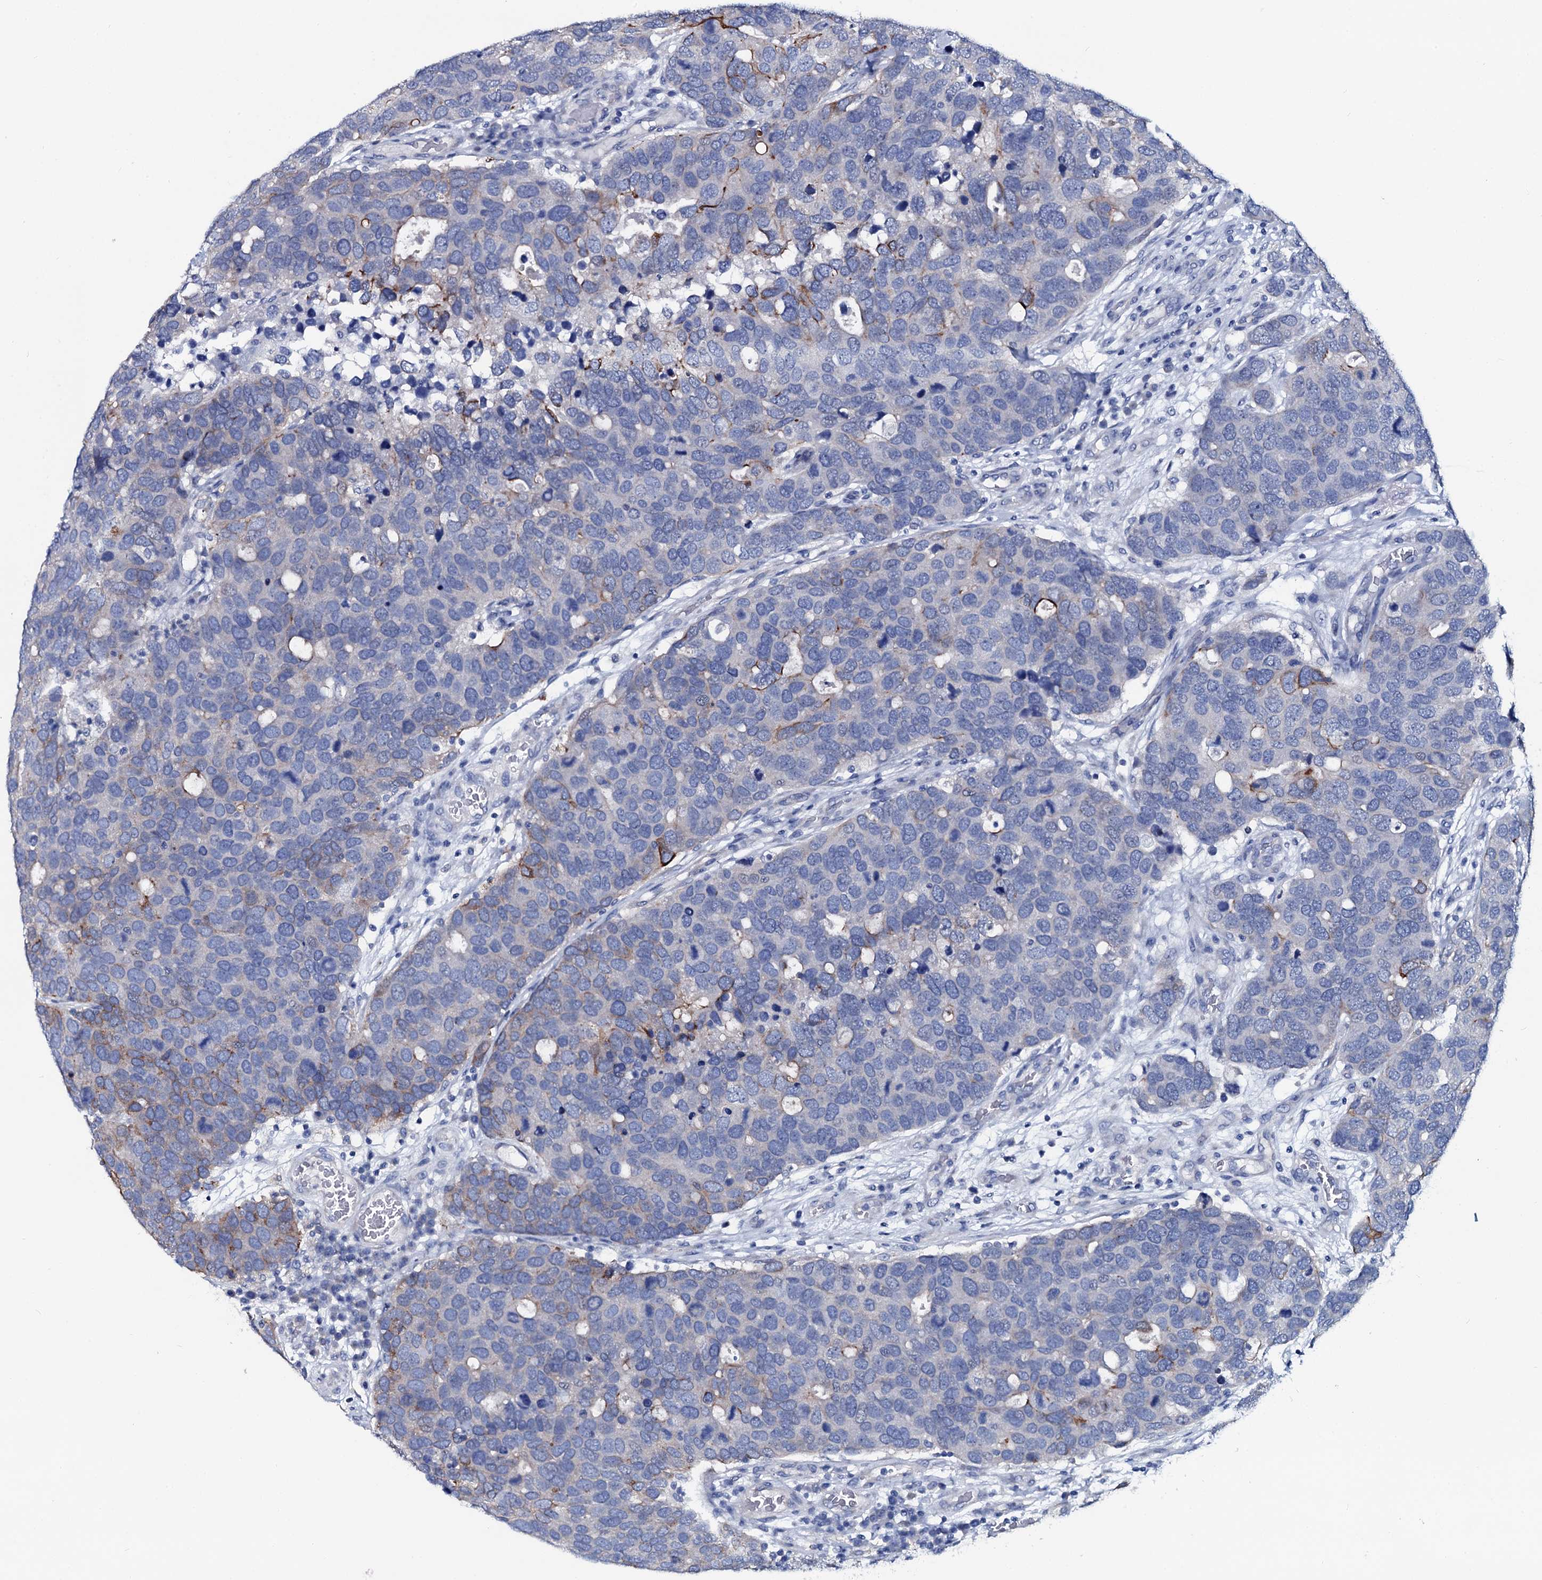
{"staining": {"intensity": "moderate", "quantity": "<25%", "location": "cytoplasmic/membranous"}, "tissue": "breast cancer", "cell_type": "Tumor cells", "image_type": "cancer", "snomed": [{"axis": "morphology", "description": "Duct carcinoma"}, {"axis": "topography", "description": "Breast"}], "caption": "Immunohistochemical staining of human invasive ductal carcinoma (breast) demonstrates moderate cytoplasmic/membranous protein expression in about <25% of tumor cells.", "gene": "GYS2", "patient": {"sex": "female", "age": 83}}